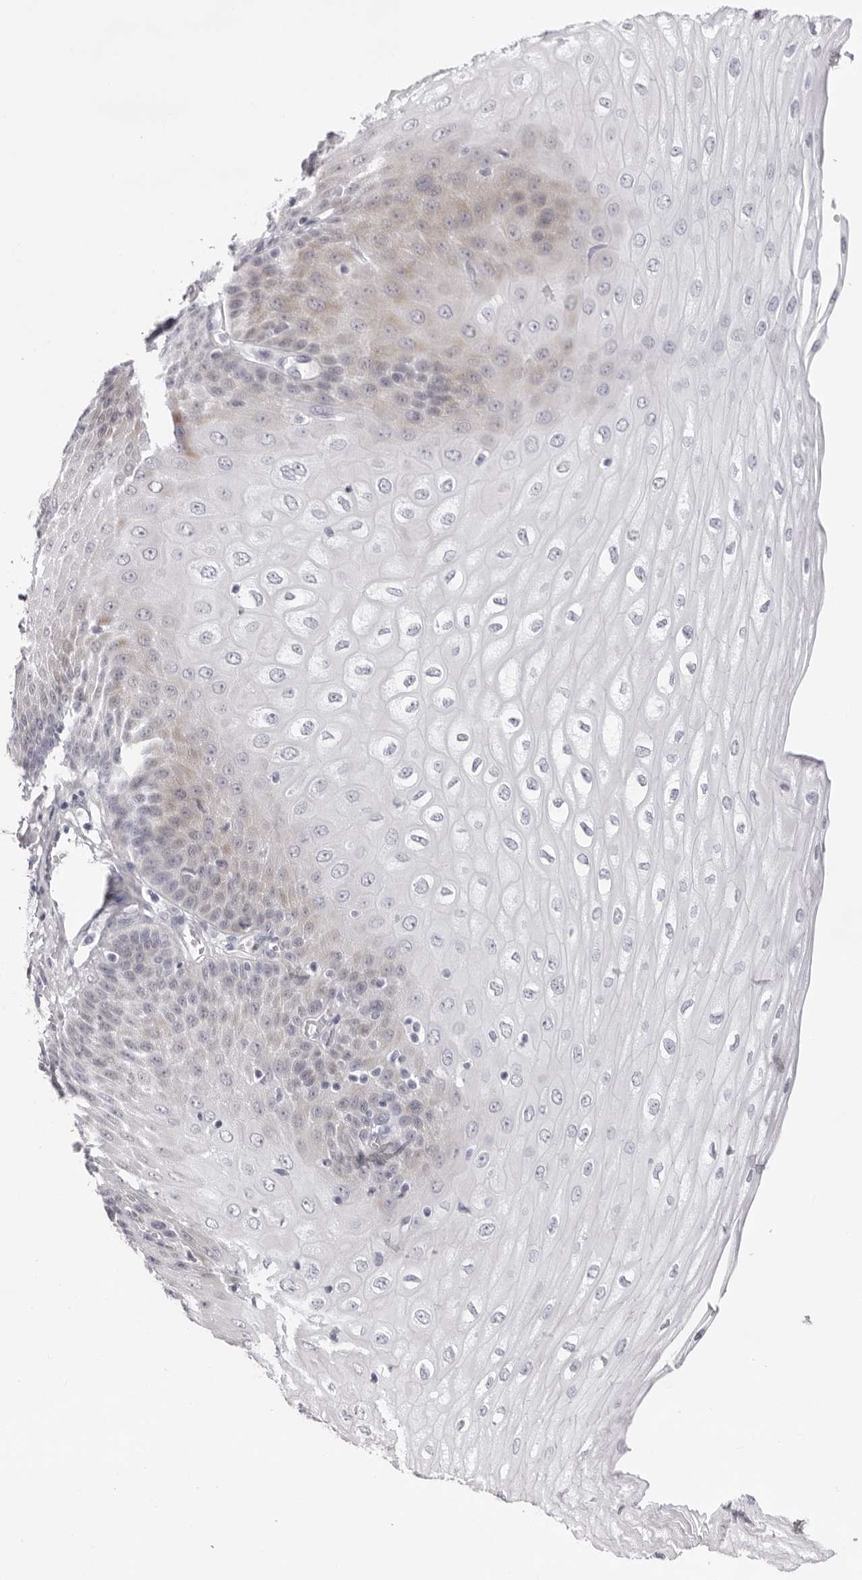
{"staining": {"intensity": "moderate", "quantity": "<25%", "location": "cytoplasmic/membranous"}, "tissue": "esophagus", "cell_type": "Squamous epithelial cells", "image_type": "normal", "snomed": [{"axis": "morphology", "description": "Normal tissue, NOS"}, {"axis": "topography", "description": "Esophagus"}], "caption": "This is a micrograph of immunohistochemistry (IHC) staining of unremarkable esophagus, which shows moderate expression in the cytoplasmic/membranous of squamous epithelial cells.", "gene": "SMIM2", "patient": {"sex": "male", "age": 60}}